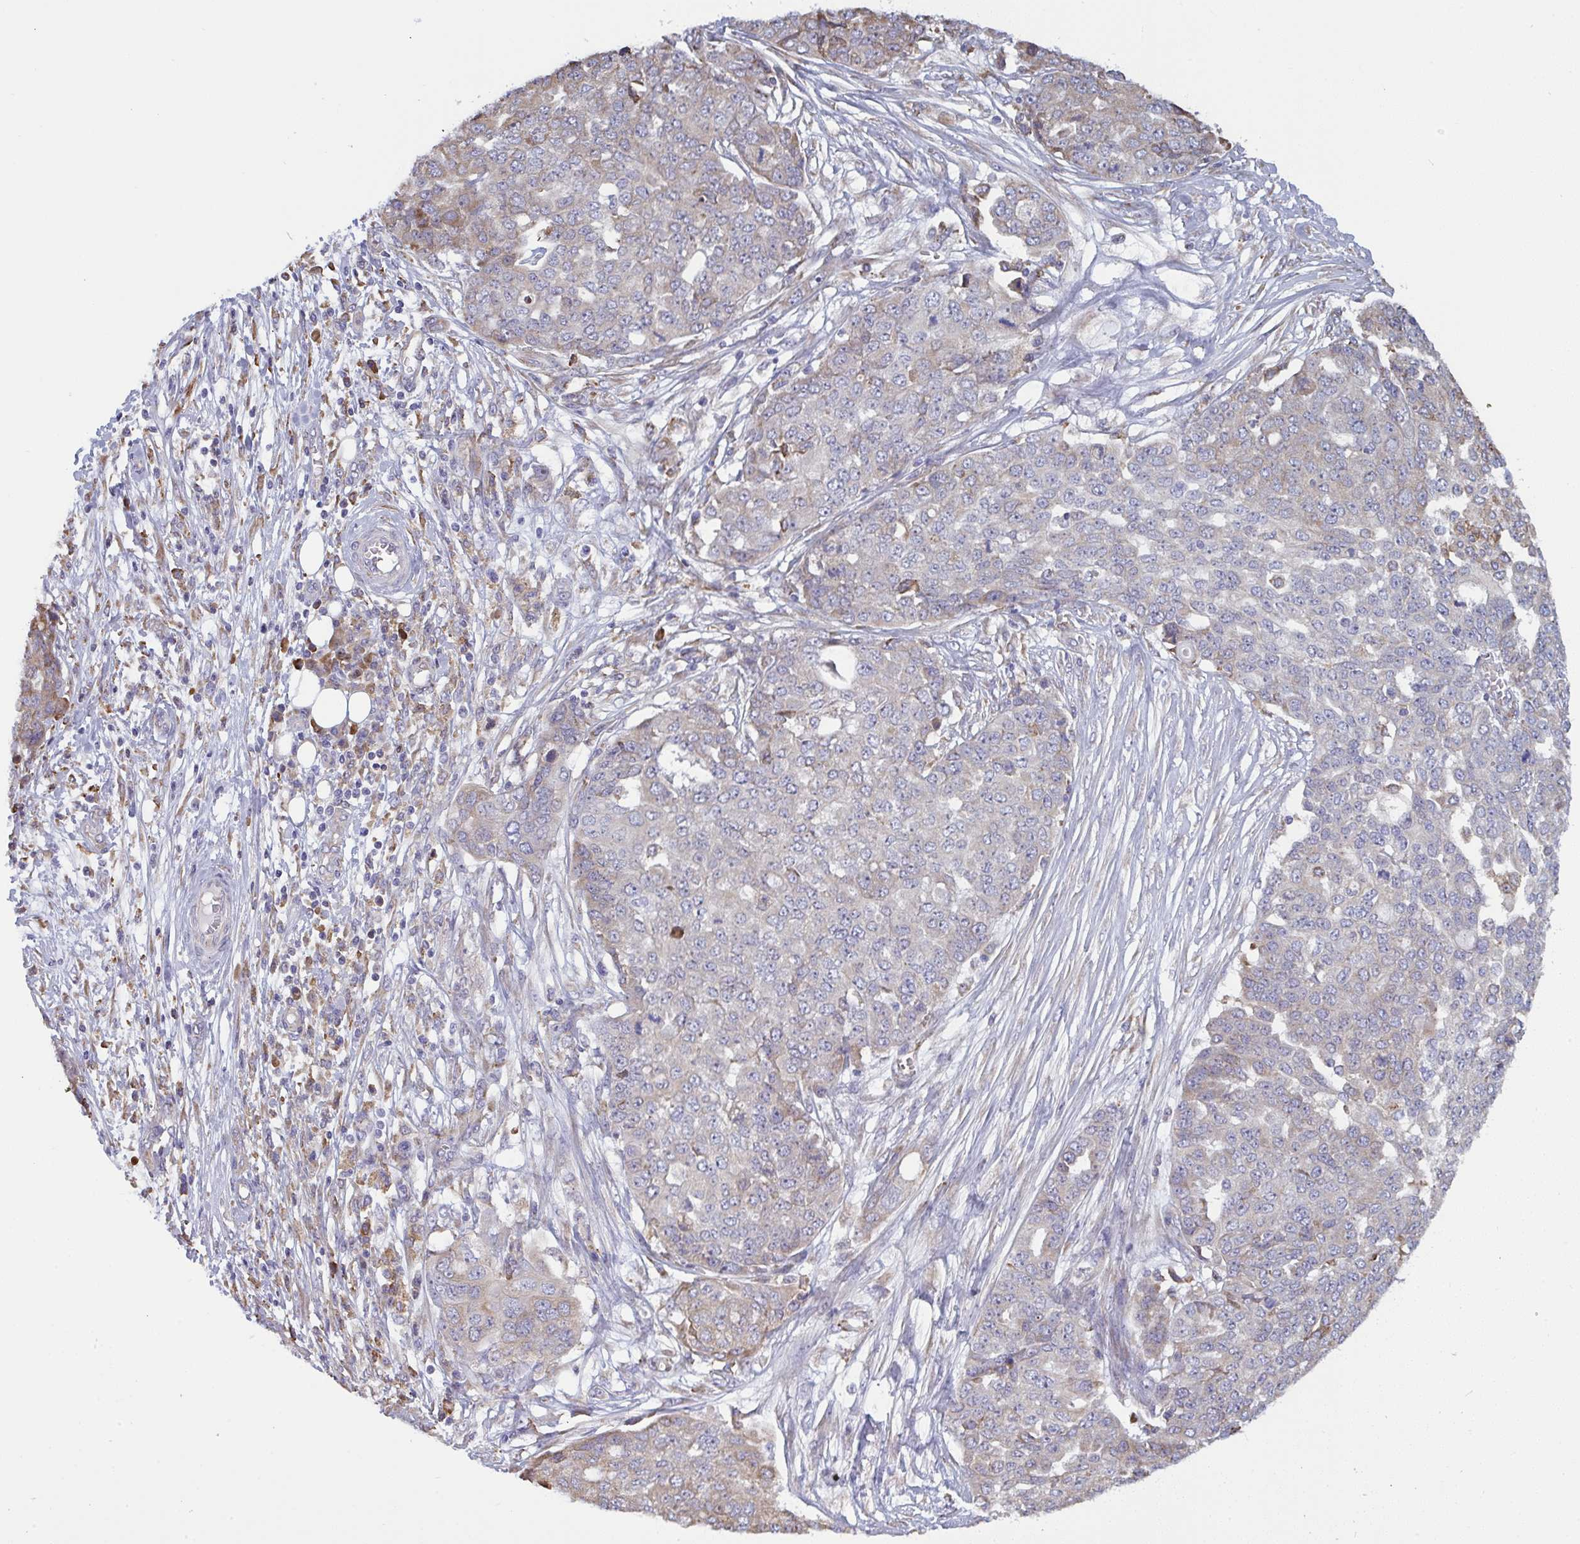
{"staining": {"intensity": "negative", "quantity": "none", "location": "none"}, "tissue": "ovarian cancer", "cell_type": "Tumor cells", "image_type": "cancer", "snomed": [{"axis": "morphology", "description": "Cystadenocarcinoma, serous, NOS"}, {"axis": "topography", "description": "Soft tissue"}, {"axis": "topography", "description": "Ovary"}], "caption": "The IHC photomicrograph has no significant positivity in tumor cells of ovarian serous cystadenocarcinoma tissue. (DAB (3,3'-diaminobenzidine) IHC with hematoxylin counter stain).", "gene": "MYMK", "patient": {"sex": "female", "age": 57}}